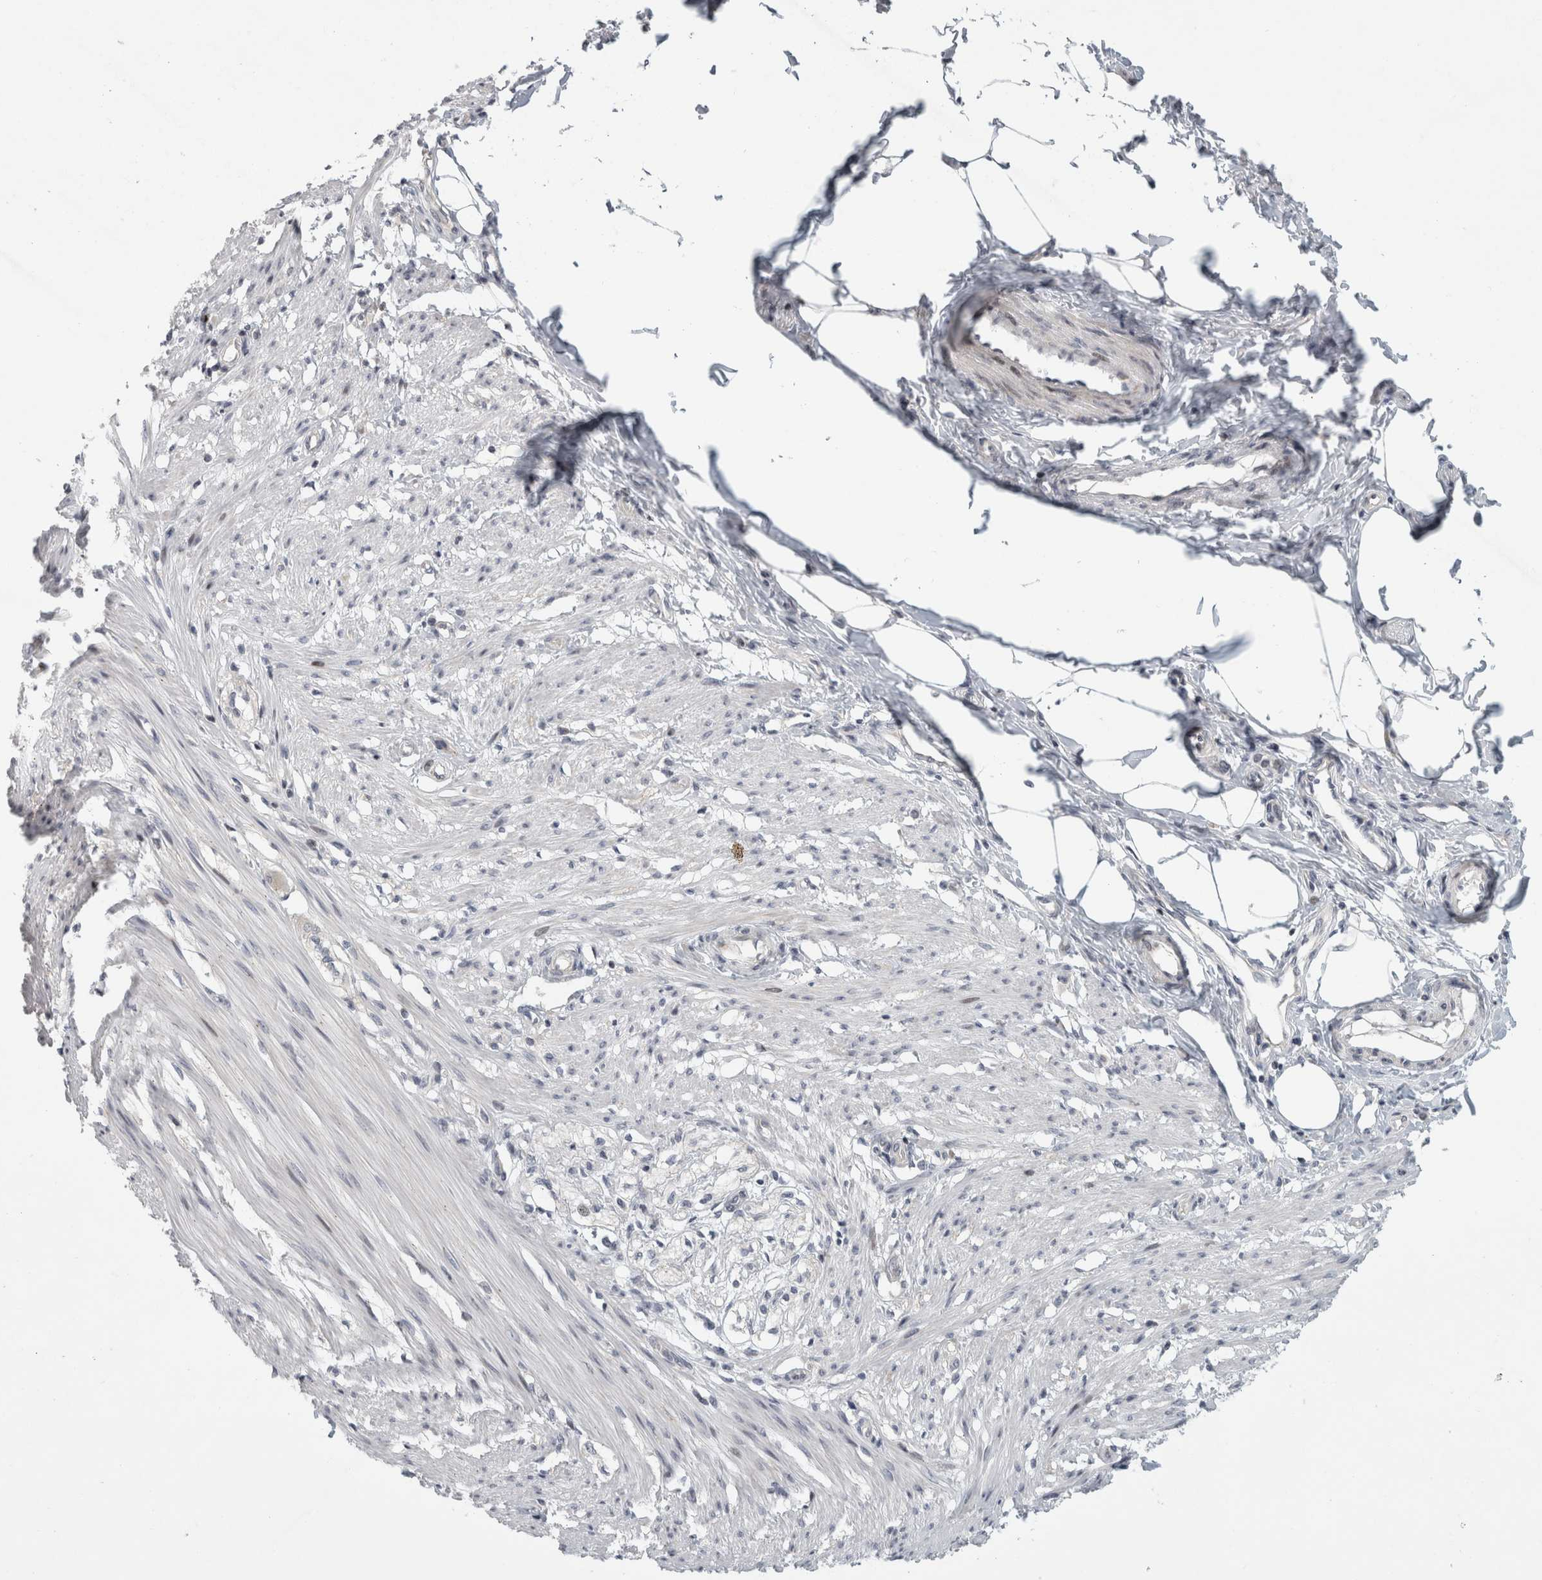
{"staining": {"intensity": "negative", "quantity": "none", "location": "none"}, "tissue": "smooth muscle", "cell_type": "Smooth muscle cells", "image_type": "normal", "snomed": [{"axis": "morphology", "description": "Normal tissue, NOS"}, {"axis": "morphology", "description": "Adenocarcinoma, NOS"}, {"axis": "topography", "description": "Smooth muscle"}, {"axis": "topography", "description": "Colon"}], "caption": "A high-resolution histopathology image shows immunohistochemistry staining of unremarkable smooth muscle, which displays no significant staining in smooth muscle cells.", "gene": "UTP25", "patient": {"sex": "male", "age": 14}}